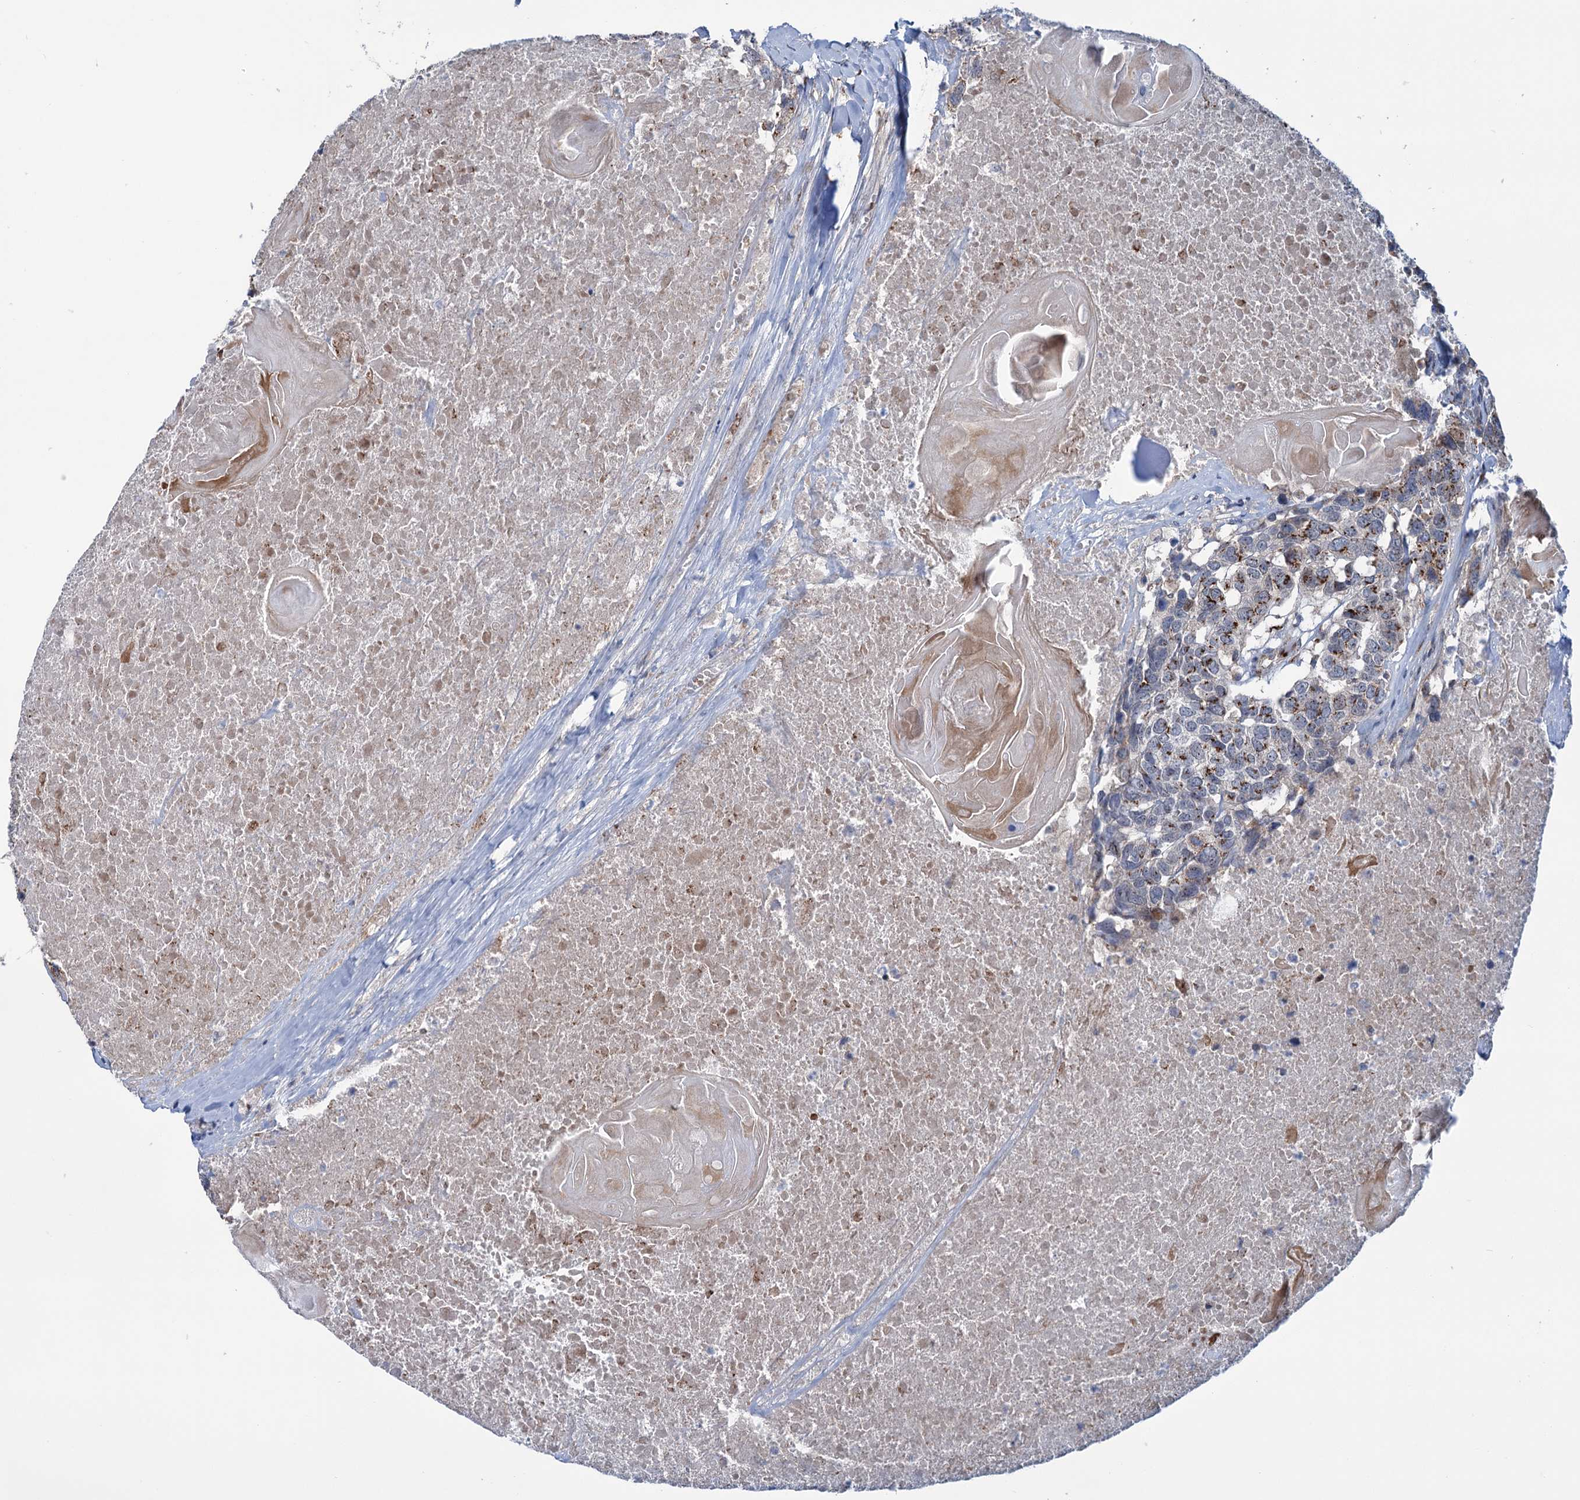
{"staining": {"intensity": "strong", "quantity": ">75%", "location": "cytoplasmic/membranous"}, "tissue": "head and neck cancer", "cell_type": "Tumor cells", "image_type": "cancer", "snomed": [{"axis": "morphology", "description": "Squamous cell carcinoma, NOS"}, {"axis": "topography", "description": "Head-Neck"}], "caption": "Strong cytoplasmic/membranous expression is seen in about >75% of tumor cells in head and neck squamous cell carcinoma.", "gene": "ELP4", "patient": {"sex": "male", "age": 66}}